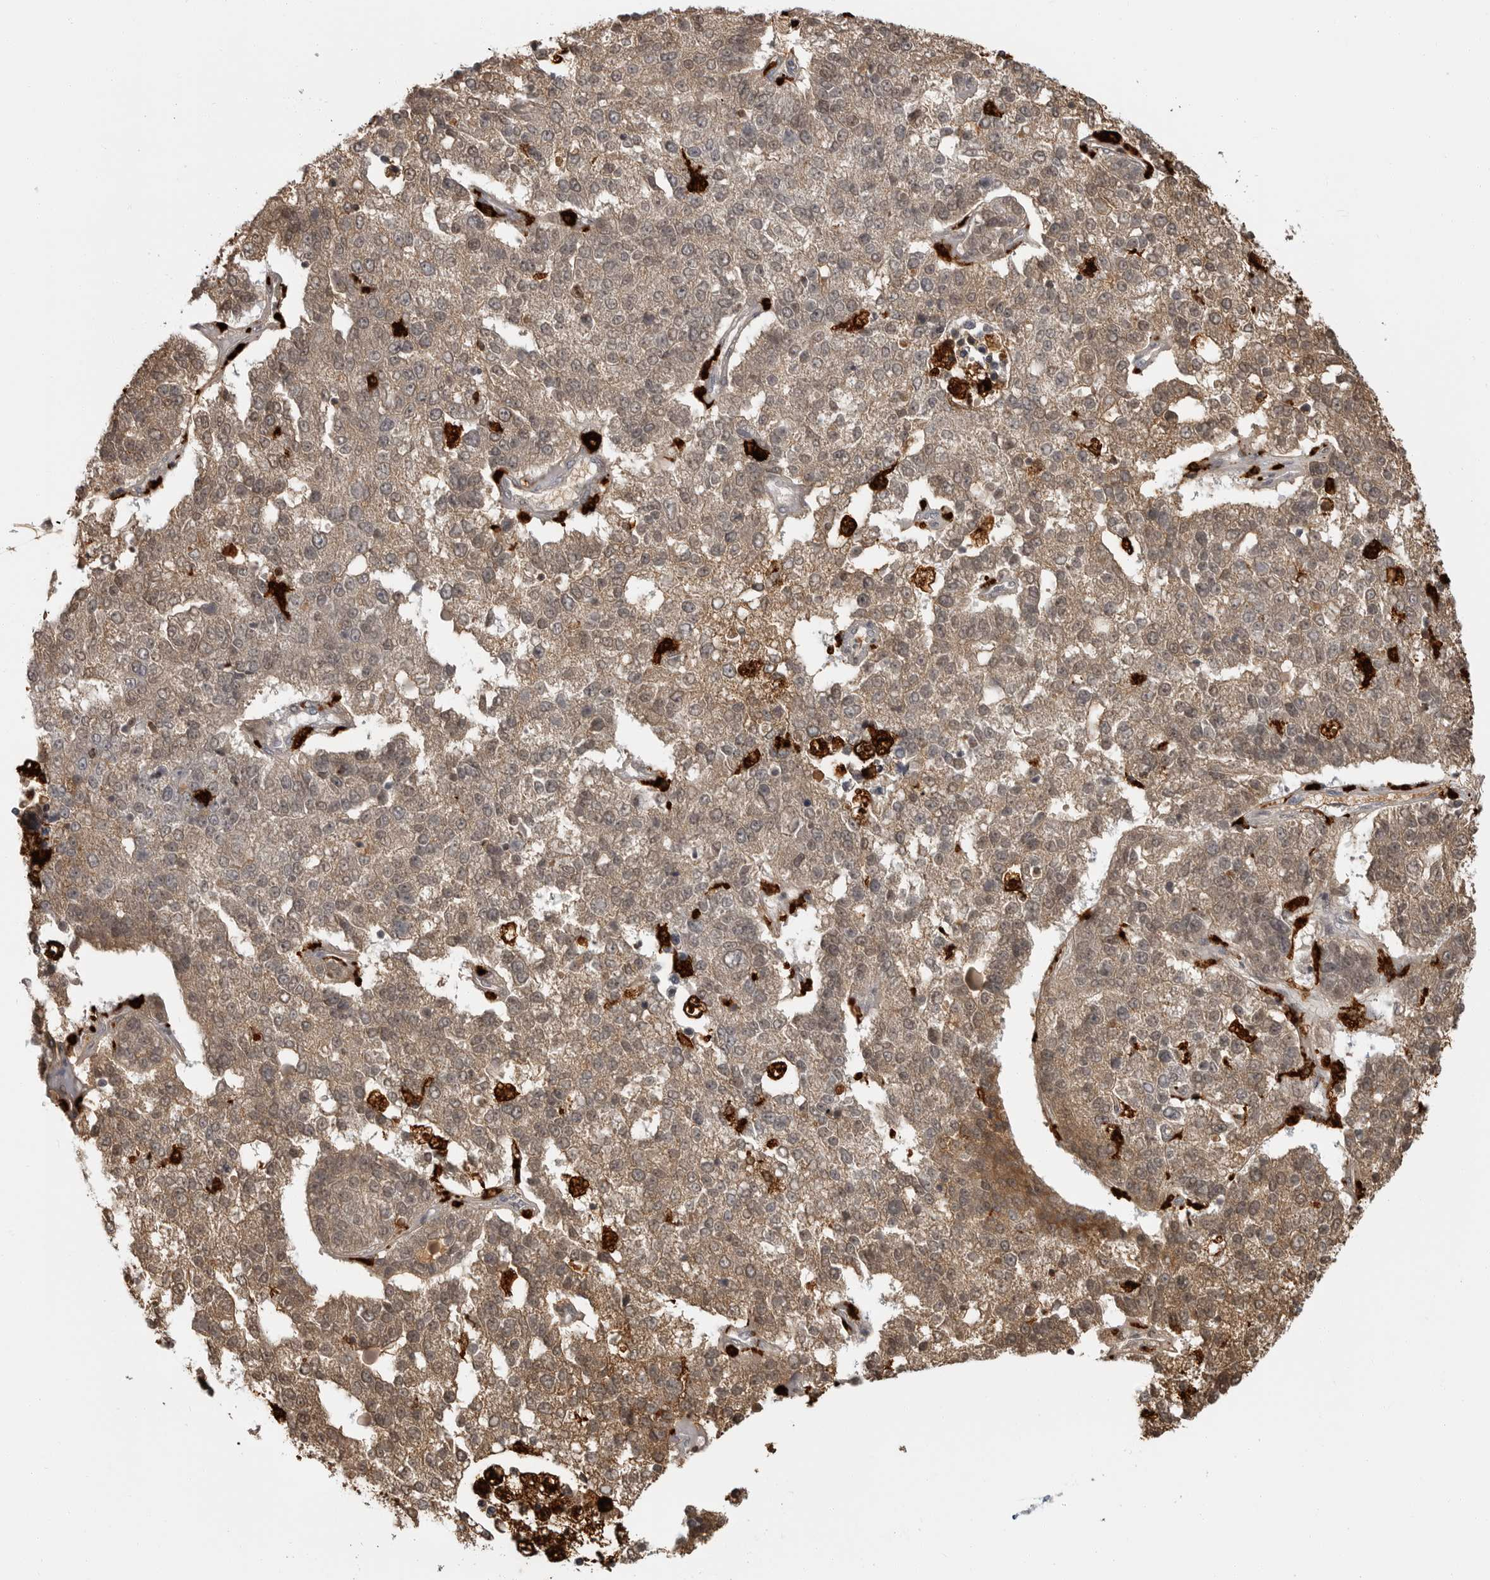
{"staining": {"intensity": "moderate", "quantity": "25%-75%", "location": "cytoplasmic/membranous"}, "tissue": "pancreatic cancer", "cell_type": "Tumor cells", "image_type": "cancer", "snomed": [{"axis": "morphology", "description": "Adenocarcinoma, NOS"}, {"axis": "topography", "description": "Pancreas"}], "caption": "Approximately 25%-75% of tumor cells in human pancreatic adenocarcinoma display moderate cytoplasmic/membranous protein staining as visualized by brown immunohistochemical staining.", "gene": "IFI30", "patient": {"sex": "female", "age": 61}}